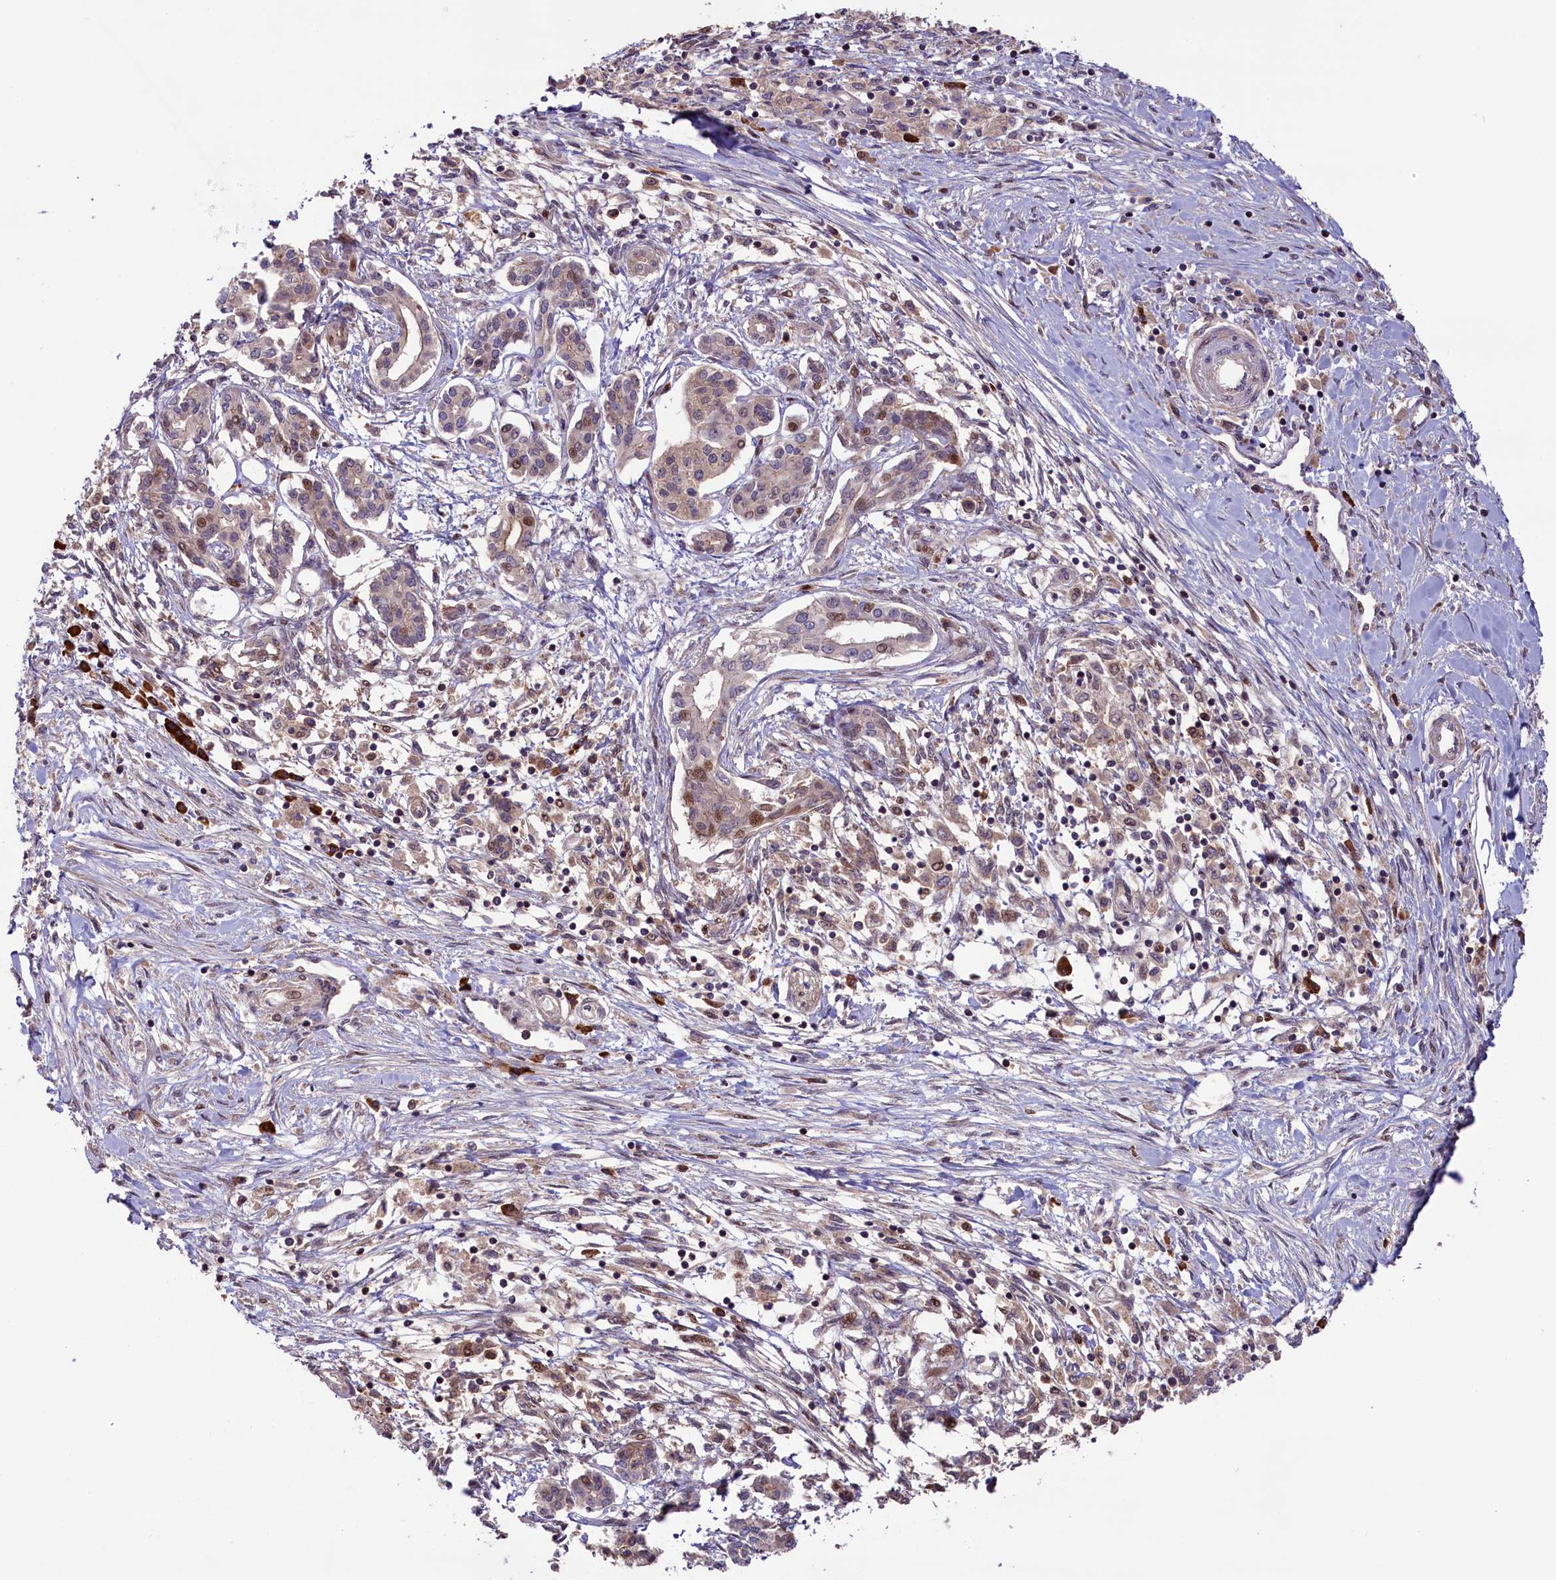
{"staining": {"intensity": "moderate", "quantity": "<25%", "location": "nuclear"}, "tissue": "pancreatic cancer", "cell_type": "Tumor cells", "image_type": "cancer", "snomed": [{"axis": "morphology", "description": "Adenocarcinoma, NOS"}, {"axis": "topography", "description": "Pancreas"}], "caption": "Protein staining by immunohistochemistry shows moderate nuclear expression in about <25% of tumor cells in pancreatic adenocarcinoma.", "gene": "RIC8A", "patient": {"sex": "female", "age": 50}}